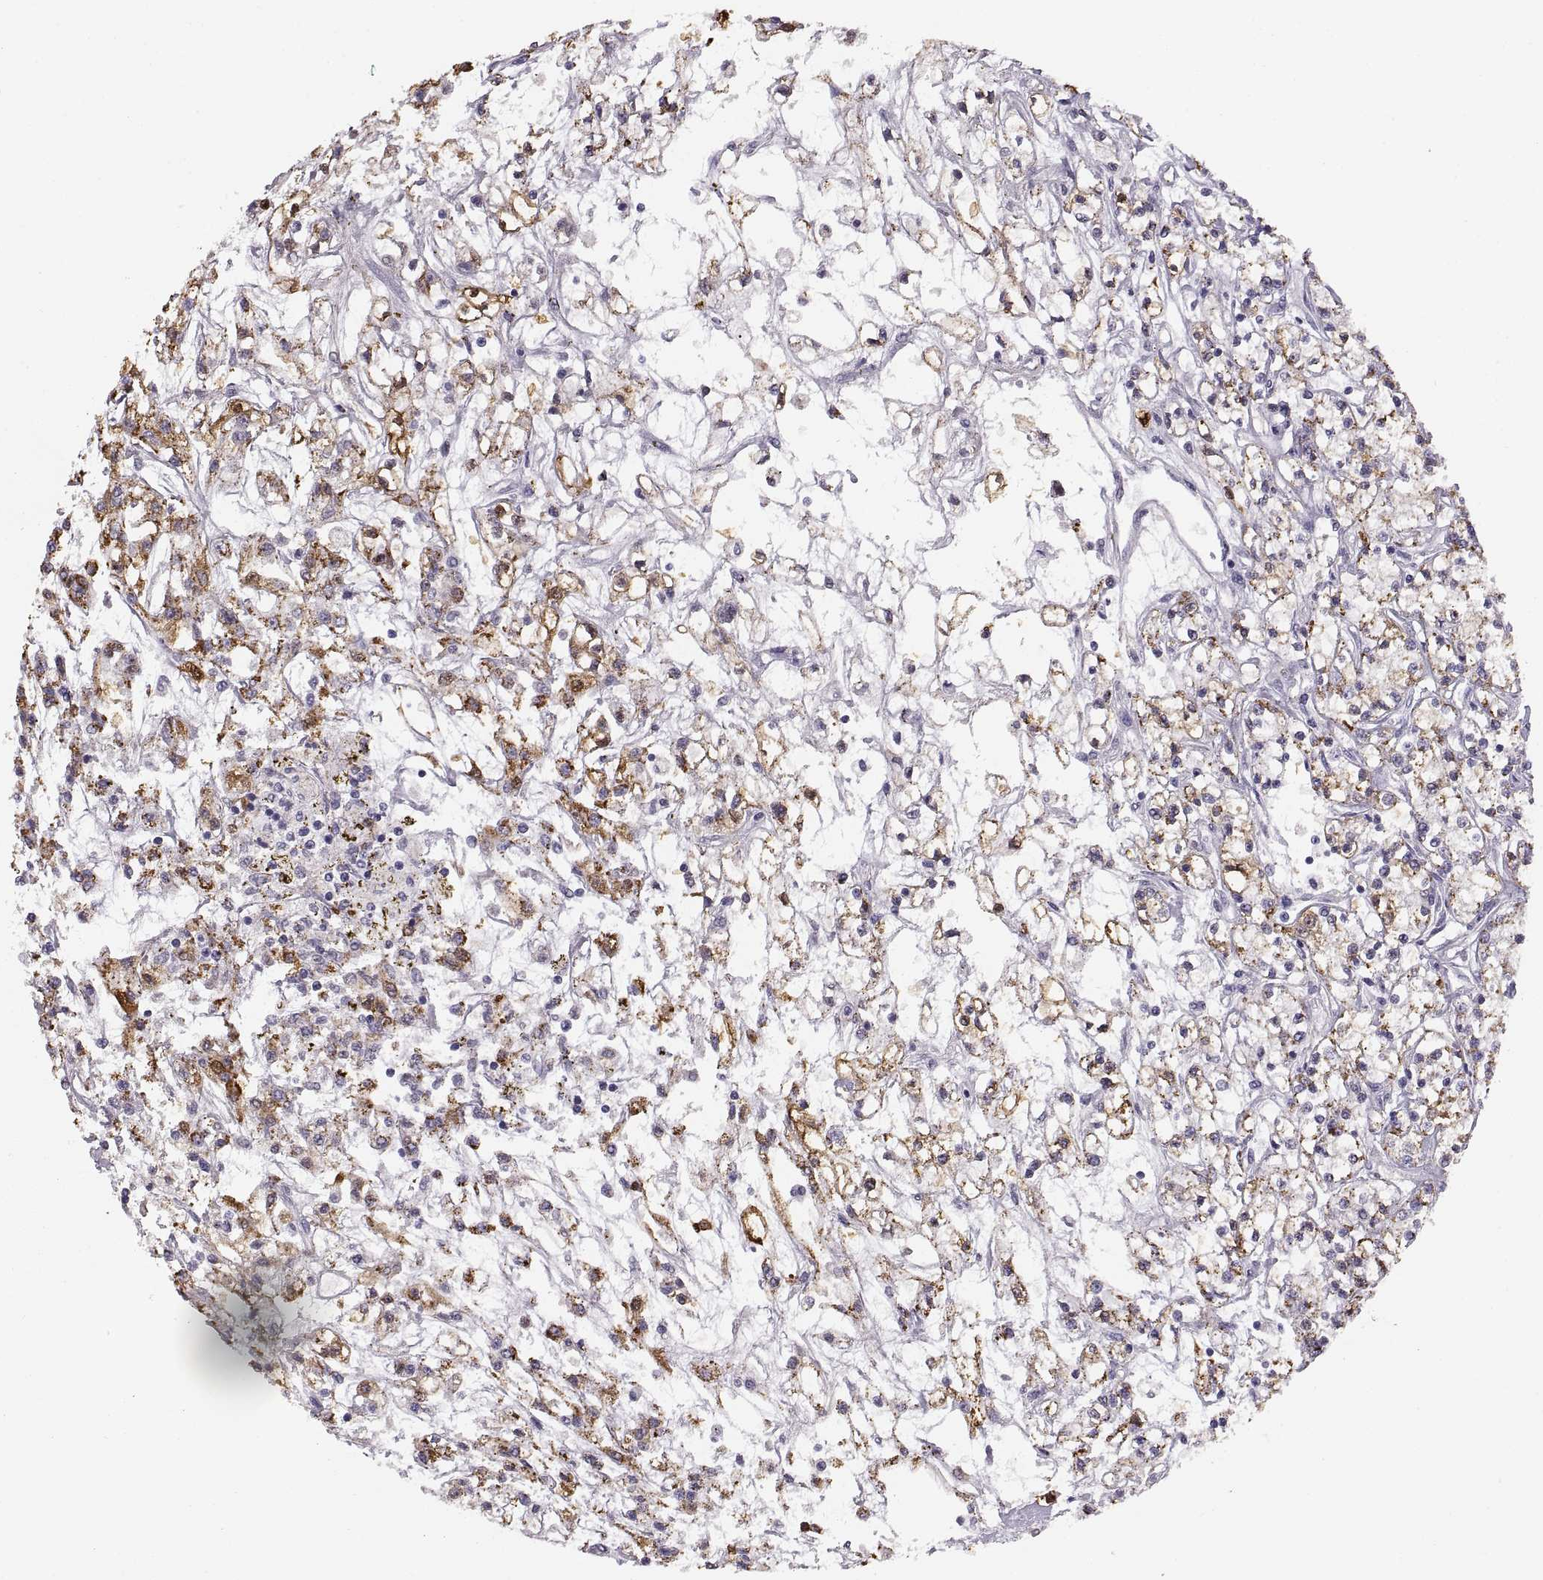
{"staining": {"intensity": "strong", "quantity": "25%-75%", "location": "cytoplasmic/membranous"}, "tissue": "renal cancer", "cell_type": "Tumor cells", "image_type": "cancer", "snomed": [{"axis": "morphology", "description": "Adenocarcinoma, NOS"}, {"axis": "topography", "description": "Kidney"}], "caption": "Brown immunohistochemical staining in adenocarcinoma (renal) demonstrates strong cytoplasmic/membranous expression in approximately 25%-75% of tumor cells.", "gene": "COL9A3", "patient": {"sex": "female", "age": 59}}